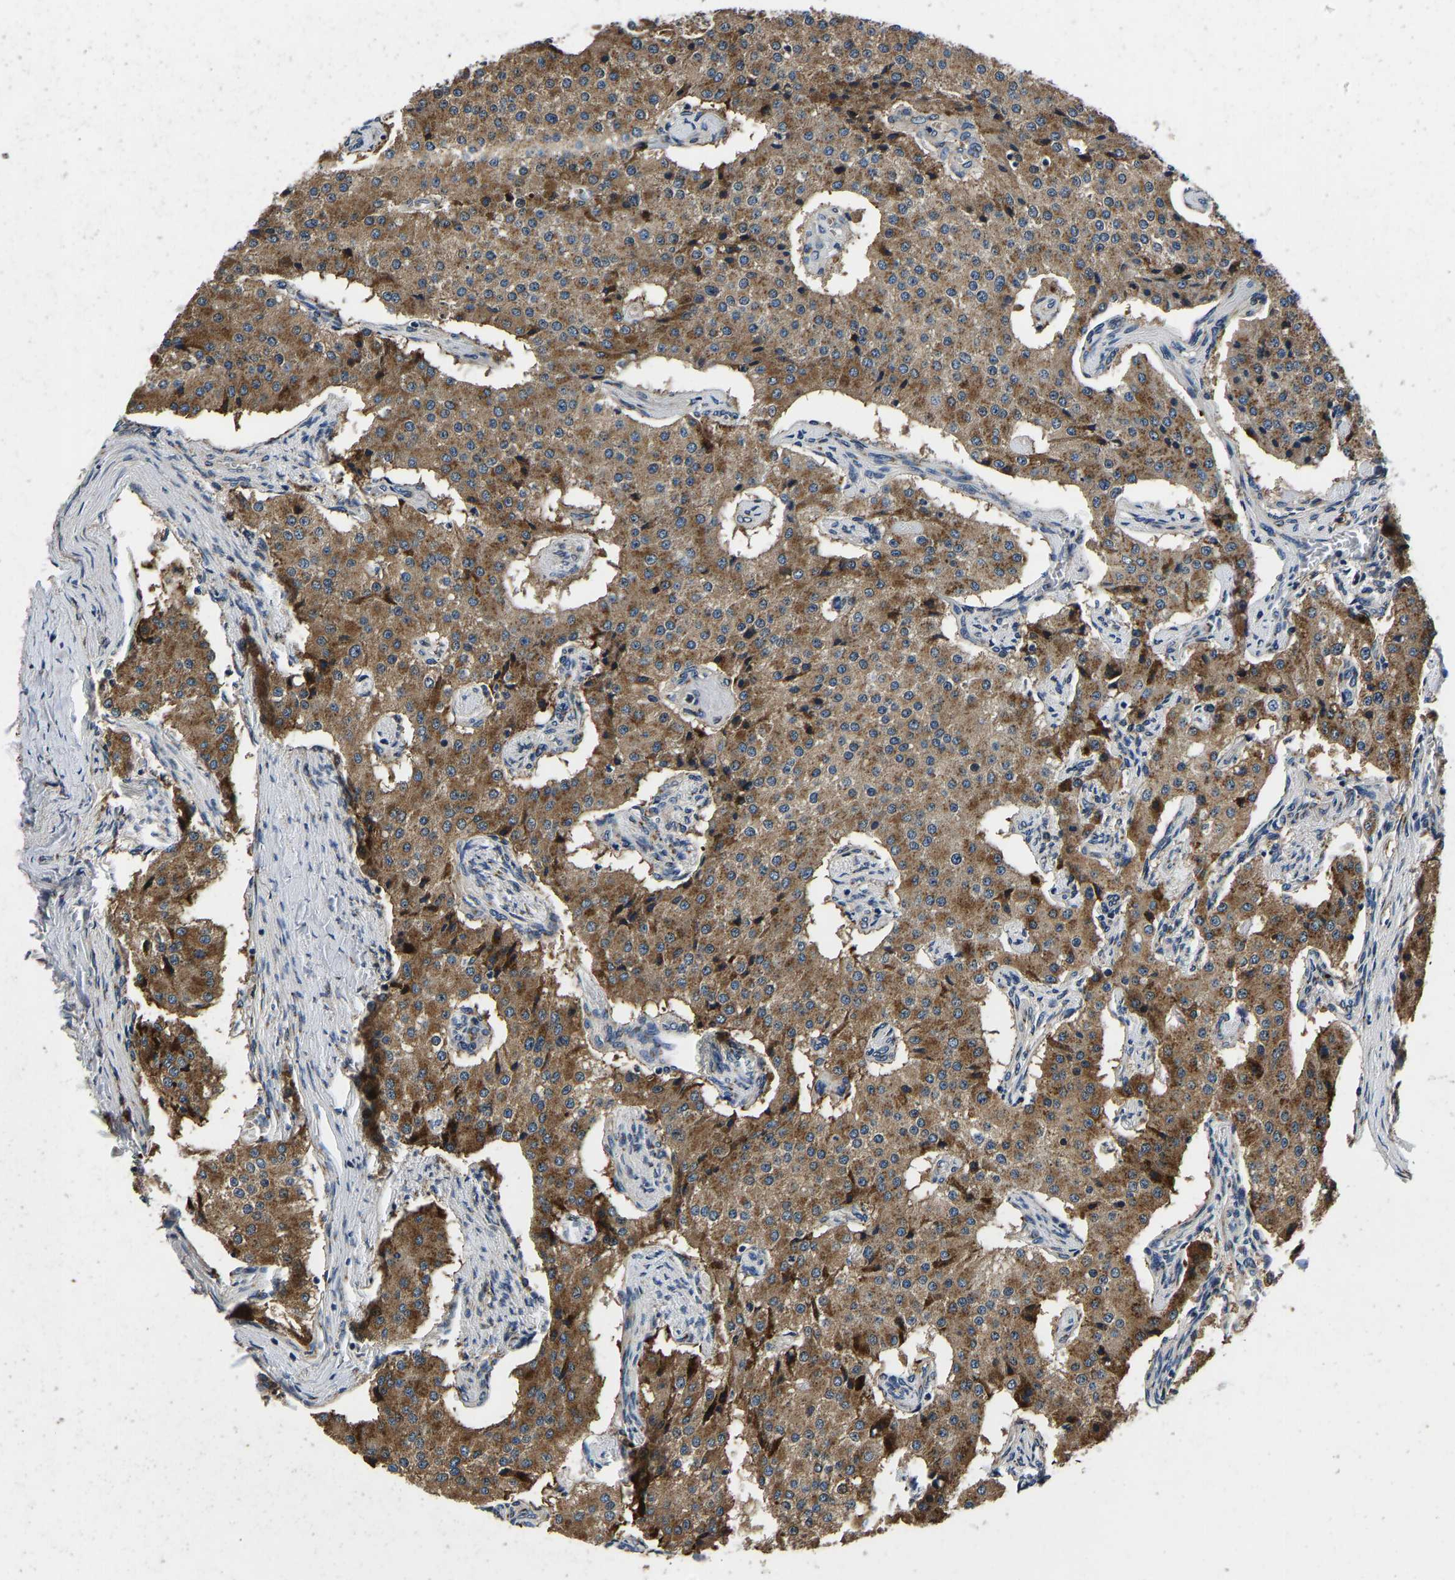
{"staining": {"intensity": "moderate", "quantity": ">75%", "location": "cytoplasmic/membranous"}, "tissue": "carcinoid", "cell_type": "Tumor cells", "image_type": "cancer", "snomed": [{"axis": "morphology", "description": "Carcinoid, malignant, NOS"}, {"axis": "topography", "description": "Colon"}], "caption": "A brown stain shows moderate cytoplasmic/membranous positivity of a protein in human carcinoid tumor cells.", "gene": "RABAC1", "patient": {"sex": "female", "age": 52}}